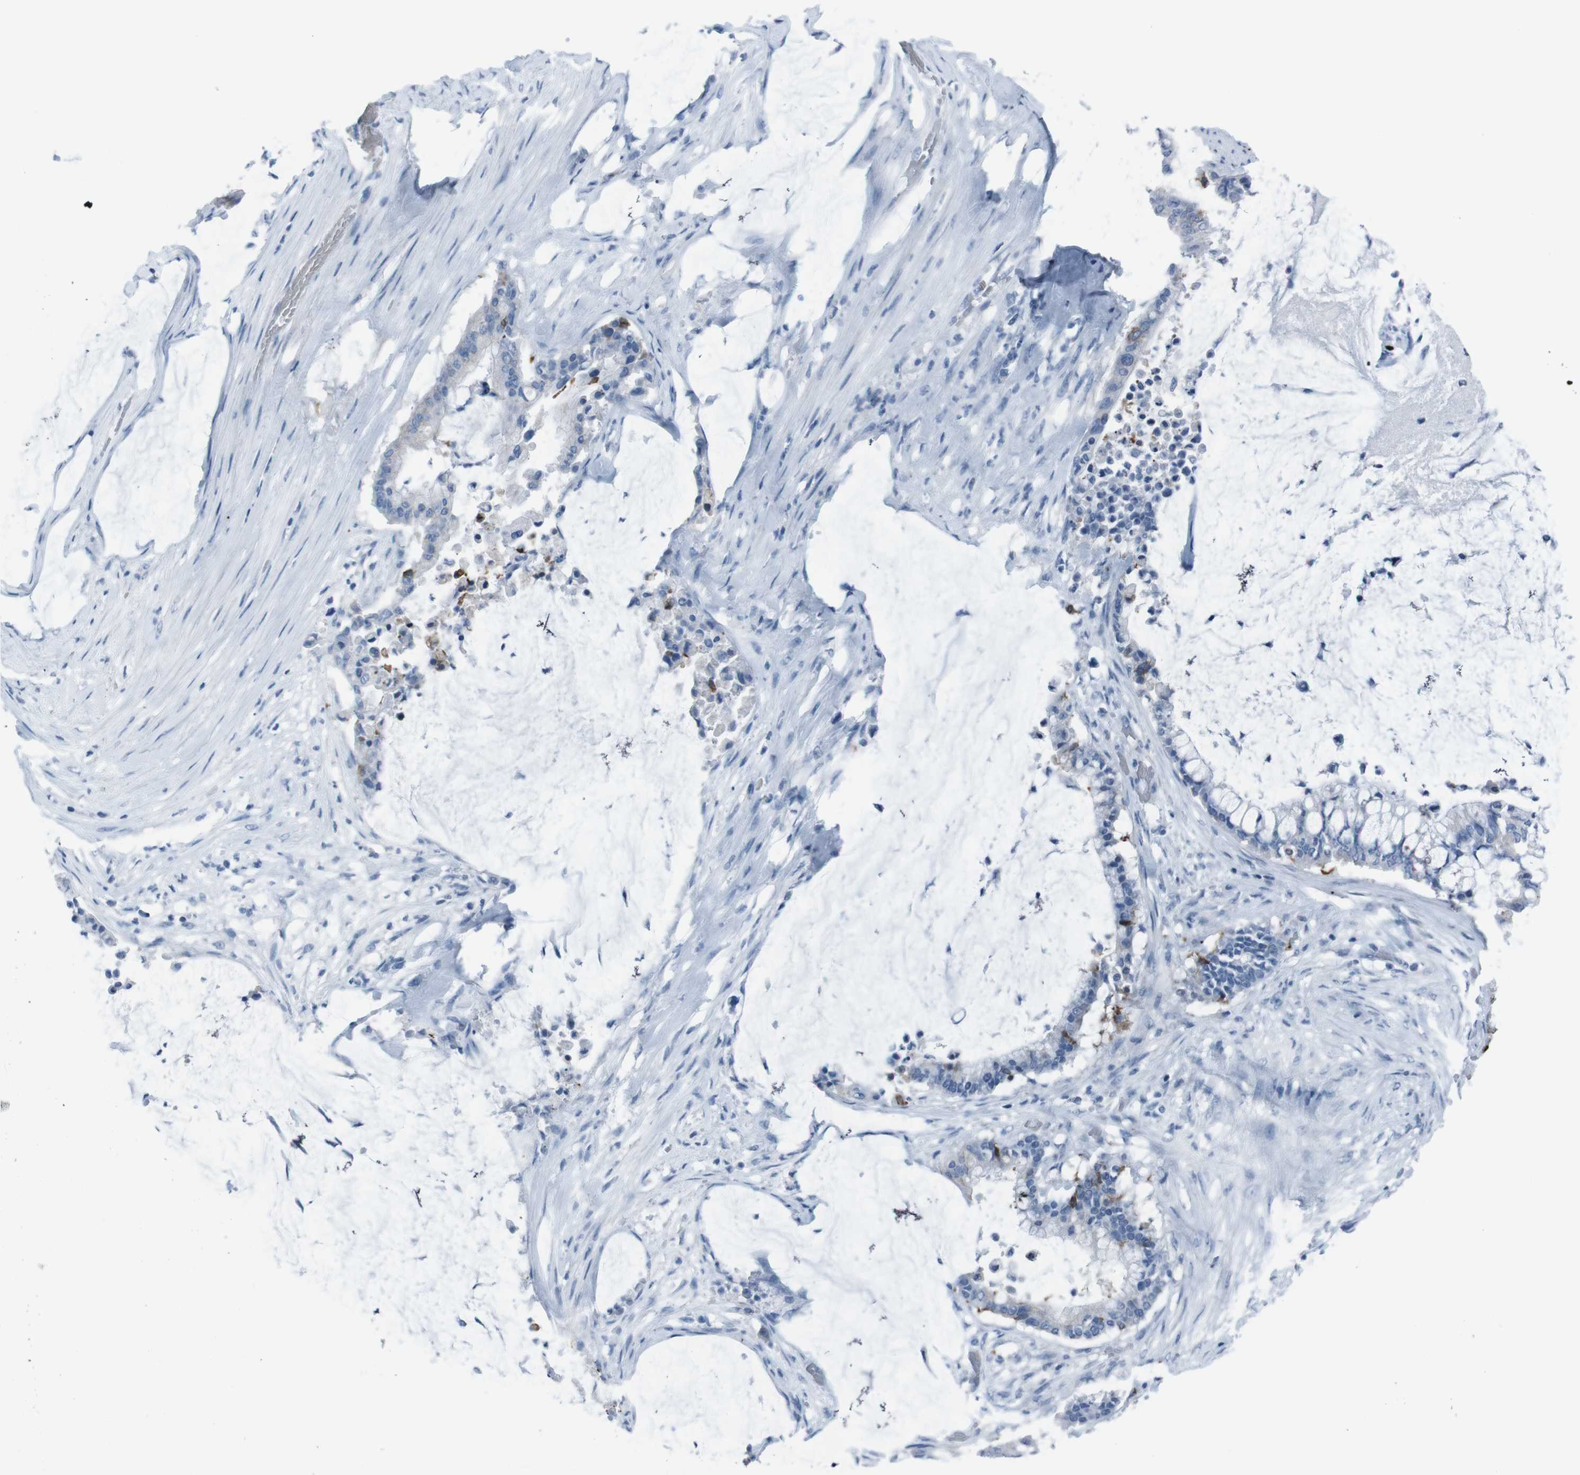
{"staining": {"intensity": "negative", "quantity": "none", "location": "none"}, "tissue": "pancreatic cancer", "cell_type": "Tumor cells", "image_type": "cancer", "snomed": [{"axis": "morphology", "description": "Adenocarcinoma, NOS"}, {"axis": "topography", "description": "Pancreas"}], "caption": "Immunohistochemical staining of pancreatic cancer (adenocarcinoma) exhibits no significant positivity in tumor cells.", "gene": "ST6GAL1", "patient": {"sex": "male", "age": 41}}